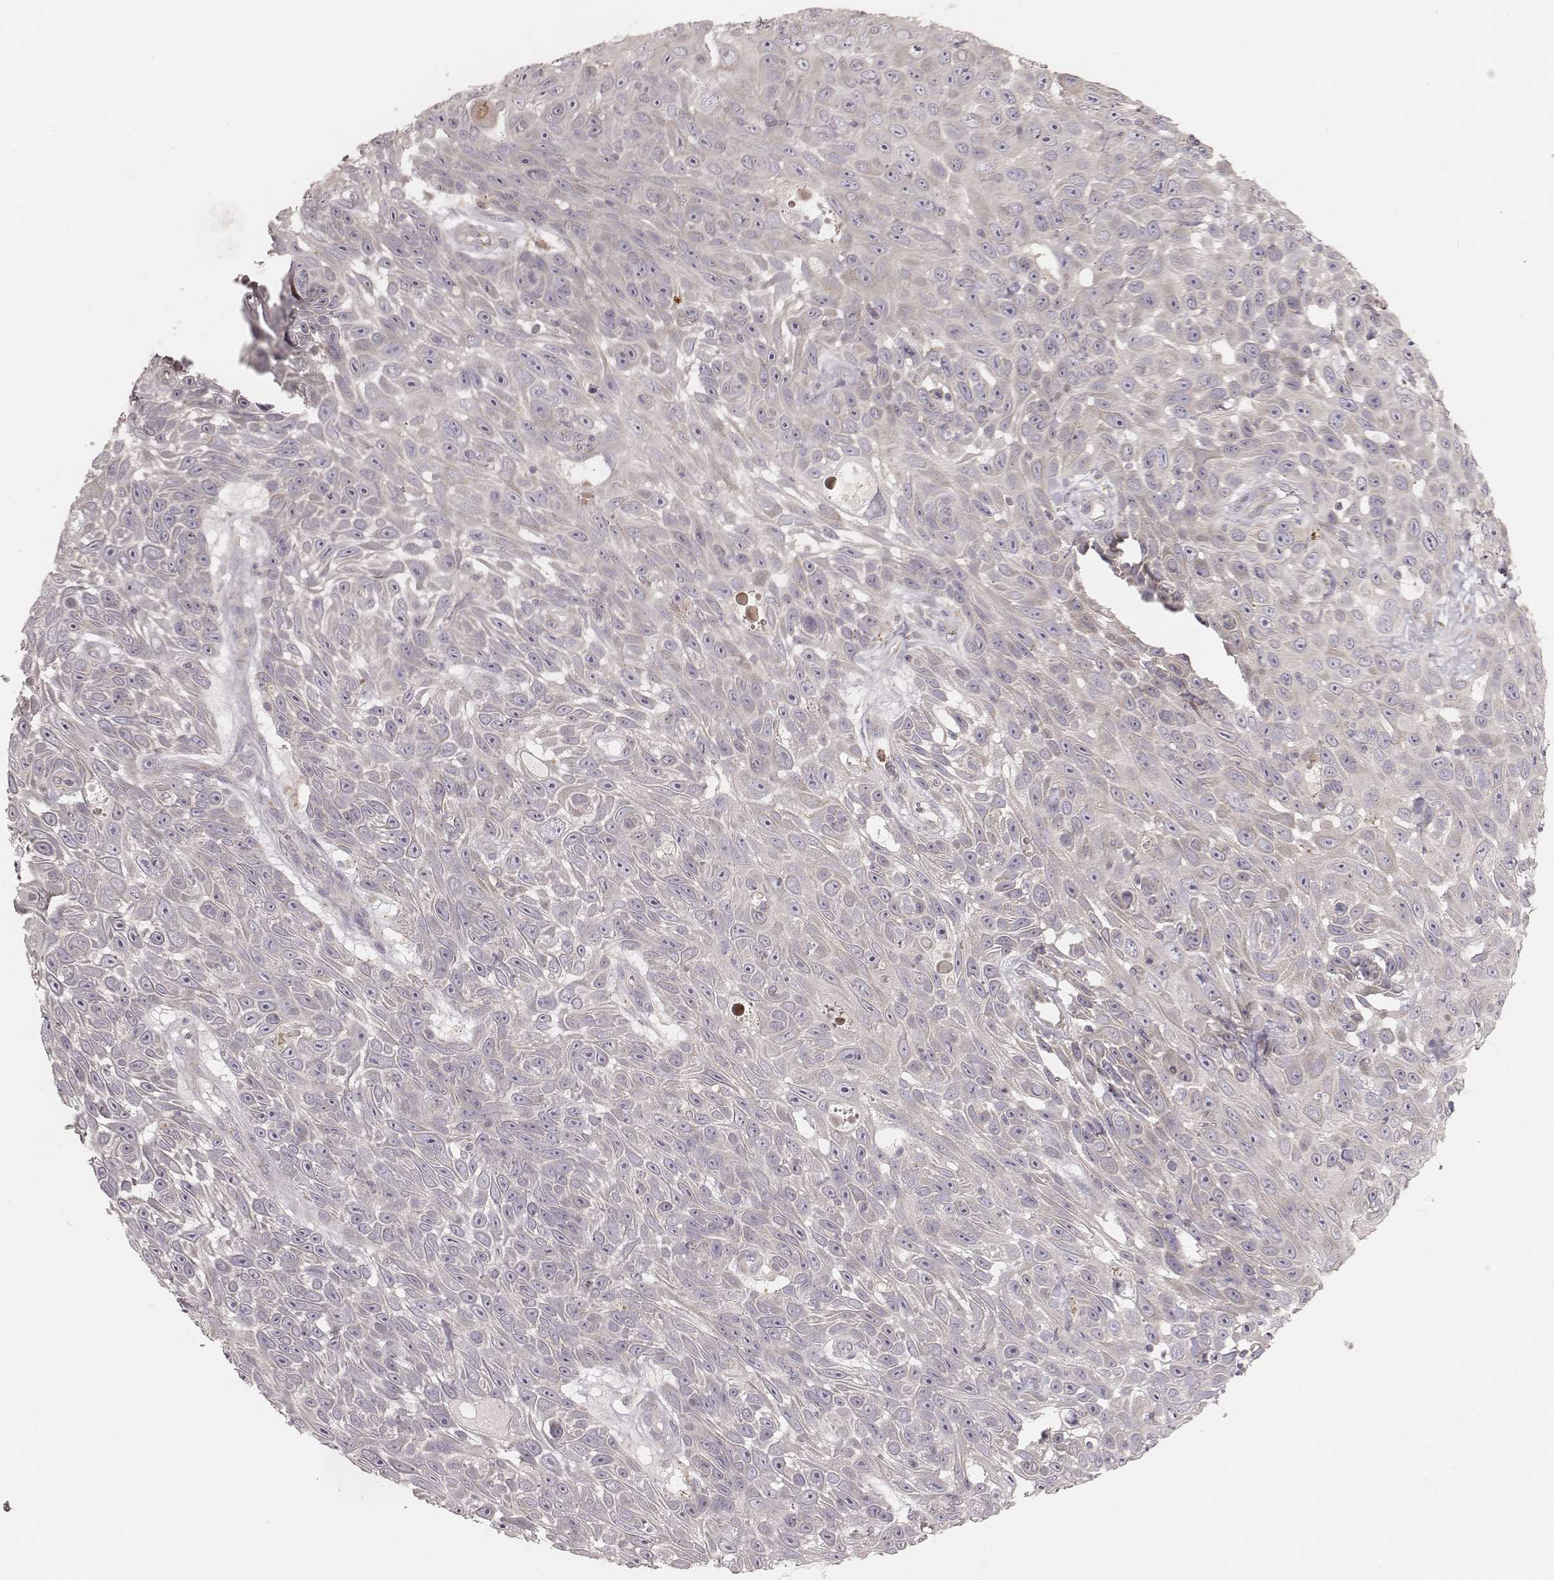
{"staining": {"intensity": "negative", "quantity": "none", "location": "none"}, "tissue": "skin cancer", "cell_type": "Tumor cells", "image_type": "cancer", "snomed": [{"axis": "morphology", "description": "Squamous cell carcinoma, NOS"}, {"axis": "topography", "description": "Skin"}], "caption": "High magnification brightfield microscopy of squamous cell carcinoma (skin) stained with DAB (brown) and counterstained with hematoxylin (blue): tumor cells show no significant positivity.", "gene": "ABCA7", "patient": {"sex": "male", "age": 82}}